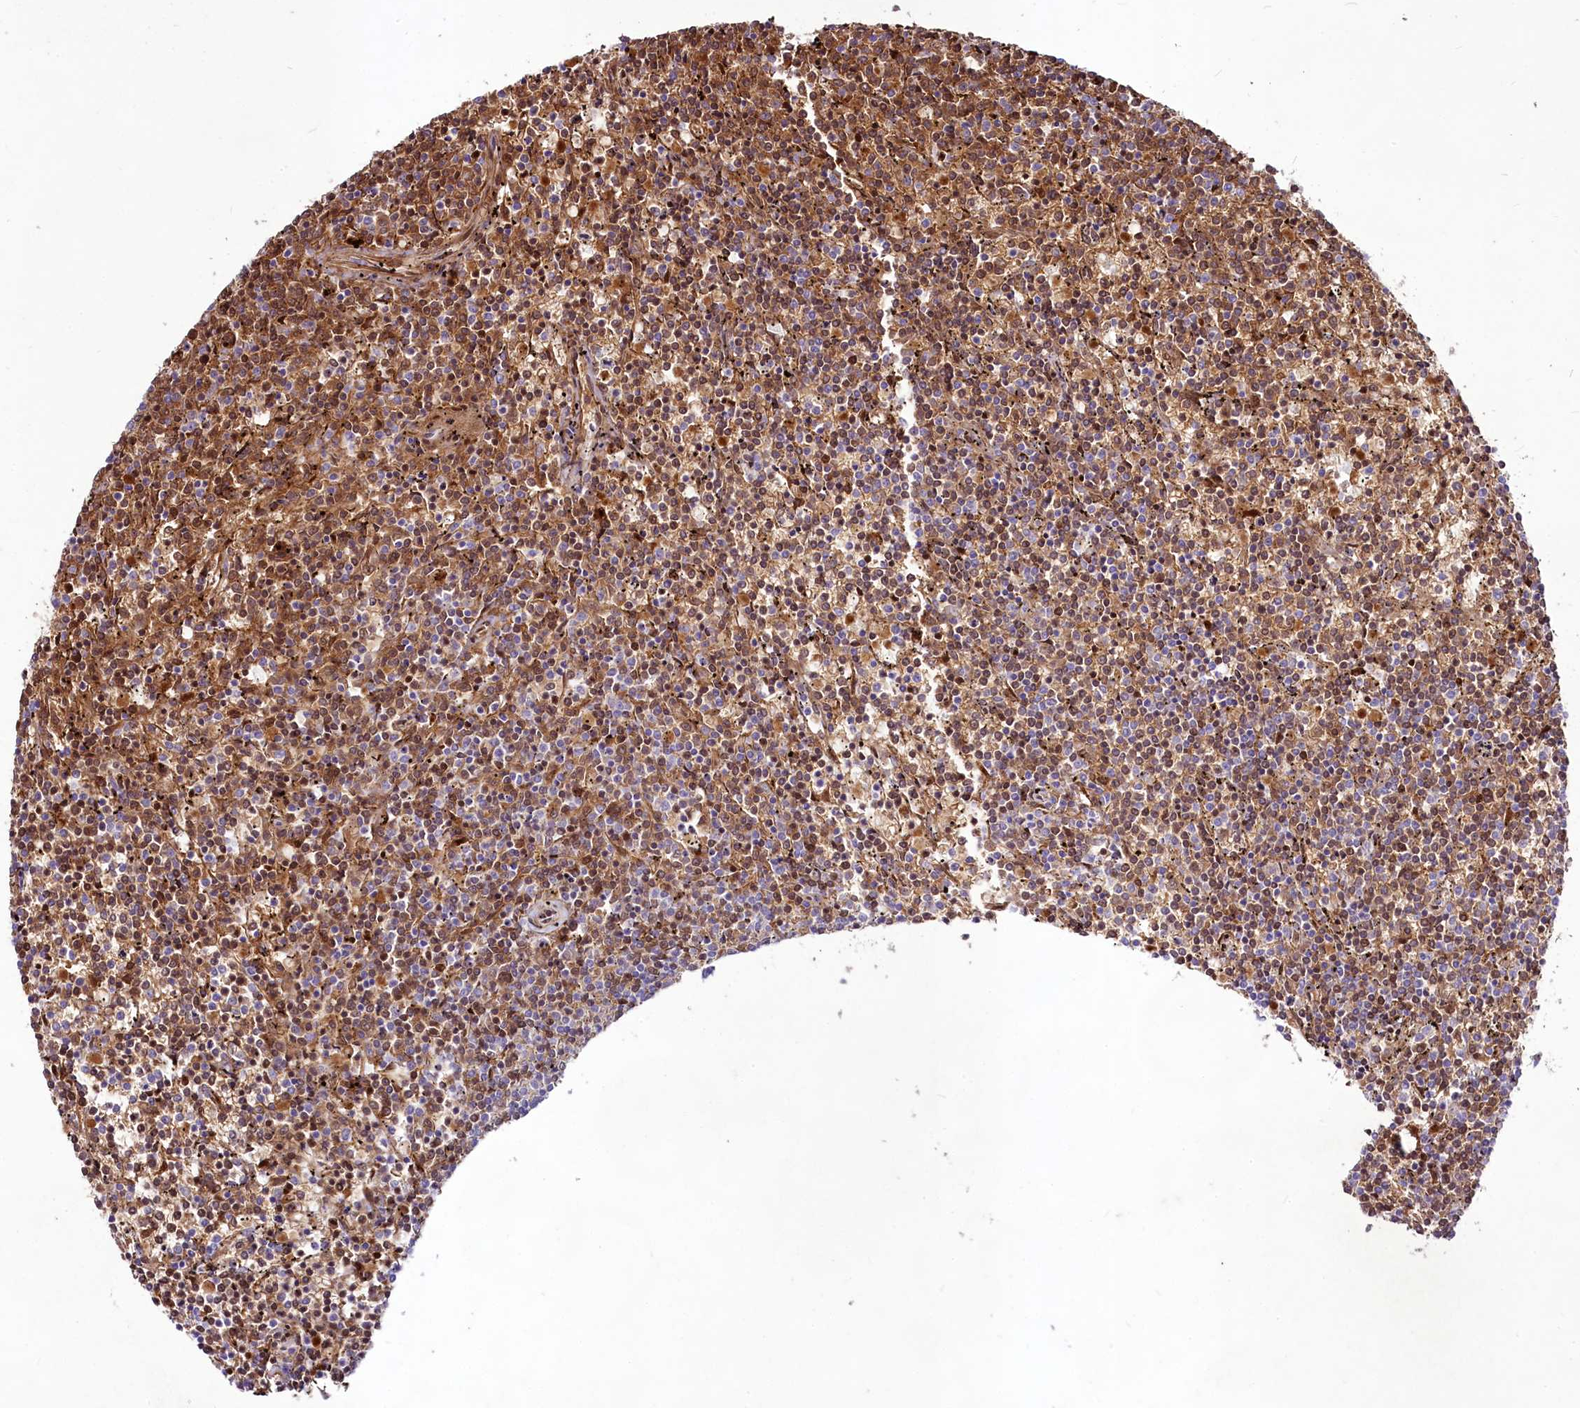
{"staining": {"intensity": "moderate", "quantity": "25%-75%", "location": "cytoplasmic/membranous"}, "tissue": "lymphoma", "cell_type": "Tumor cells", "image_type": "cancer", "snomed": [{"axis": "morphology", "description": "Malignant lymphoma, non-Hodgkin's type, Low grade"}, {"axis": "topography", "description": "Spleen"}], "caption": "Malignant lymphoma, non-Hodgkin's type (low-grade) stained with a protein marker displays moderate staining in tumor cells.", "gene": "SUSD3", "patient": {"sex": "female", "age": 50}}